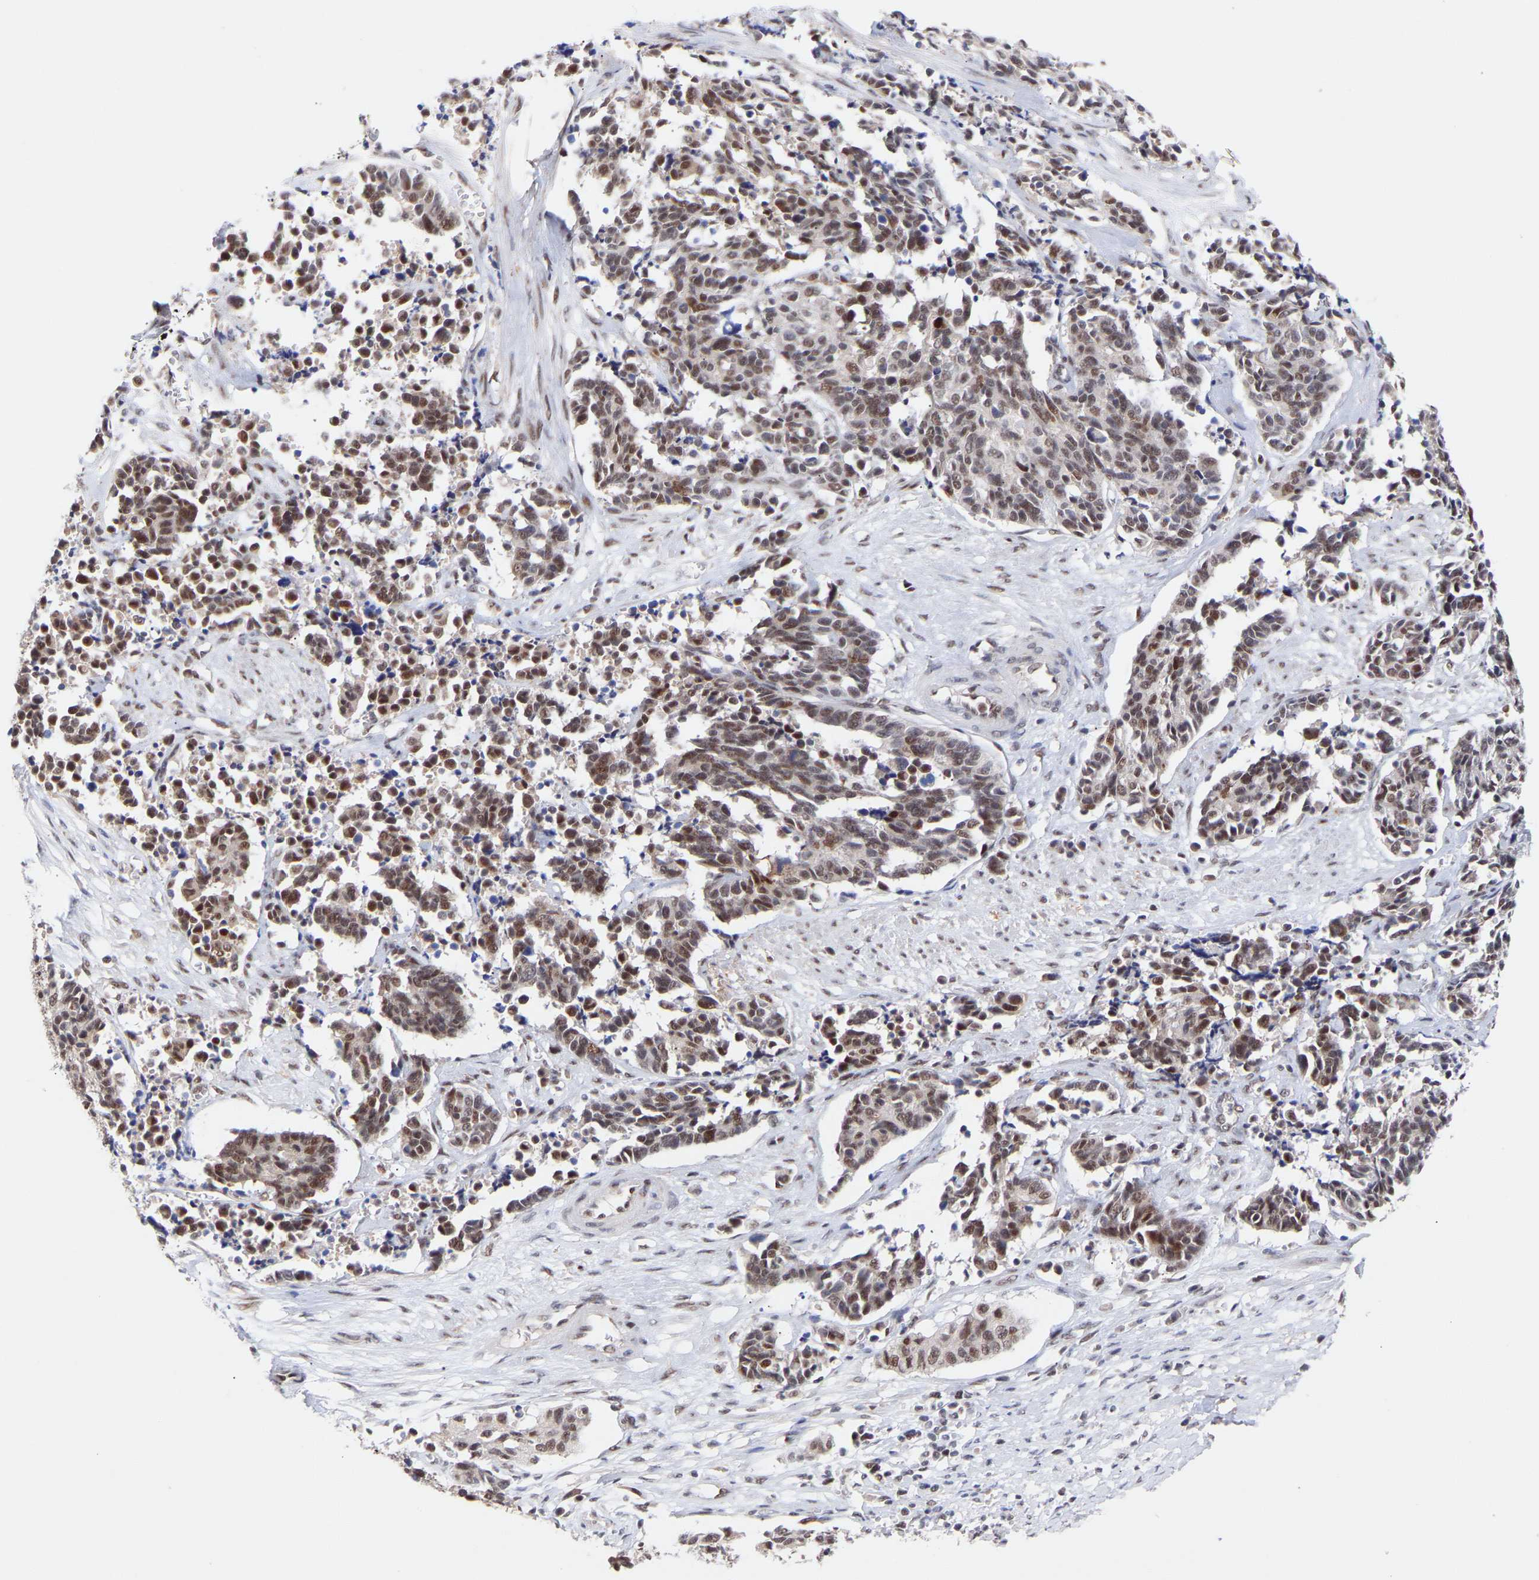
{"staining": {"intensity": "moderate", "quantity": ">75%", "location": "nuclear"}, "tissue": "cervical cancer", "cell_type": "Tumor cells", "image_type": "cancer", "snomed": [{"axis": "morphology", "description": "Squamous cell carcinoma, NOS"}, {"axis": "topography", "description": "Cervix"}], "caption": "Brown immunohistochemical staining in cervical cancer (squamous cell carcinoma) exhibits moderate nuclear staining in about >75% of tumor cells.", "gene": "RBM15", "patient": {"sex": "female", "age": 35}}